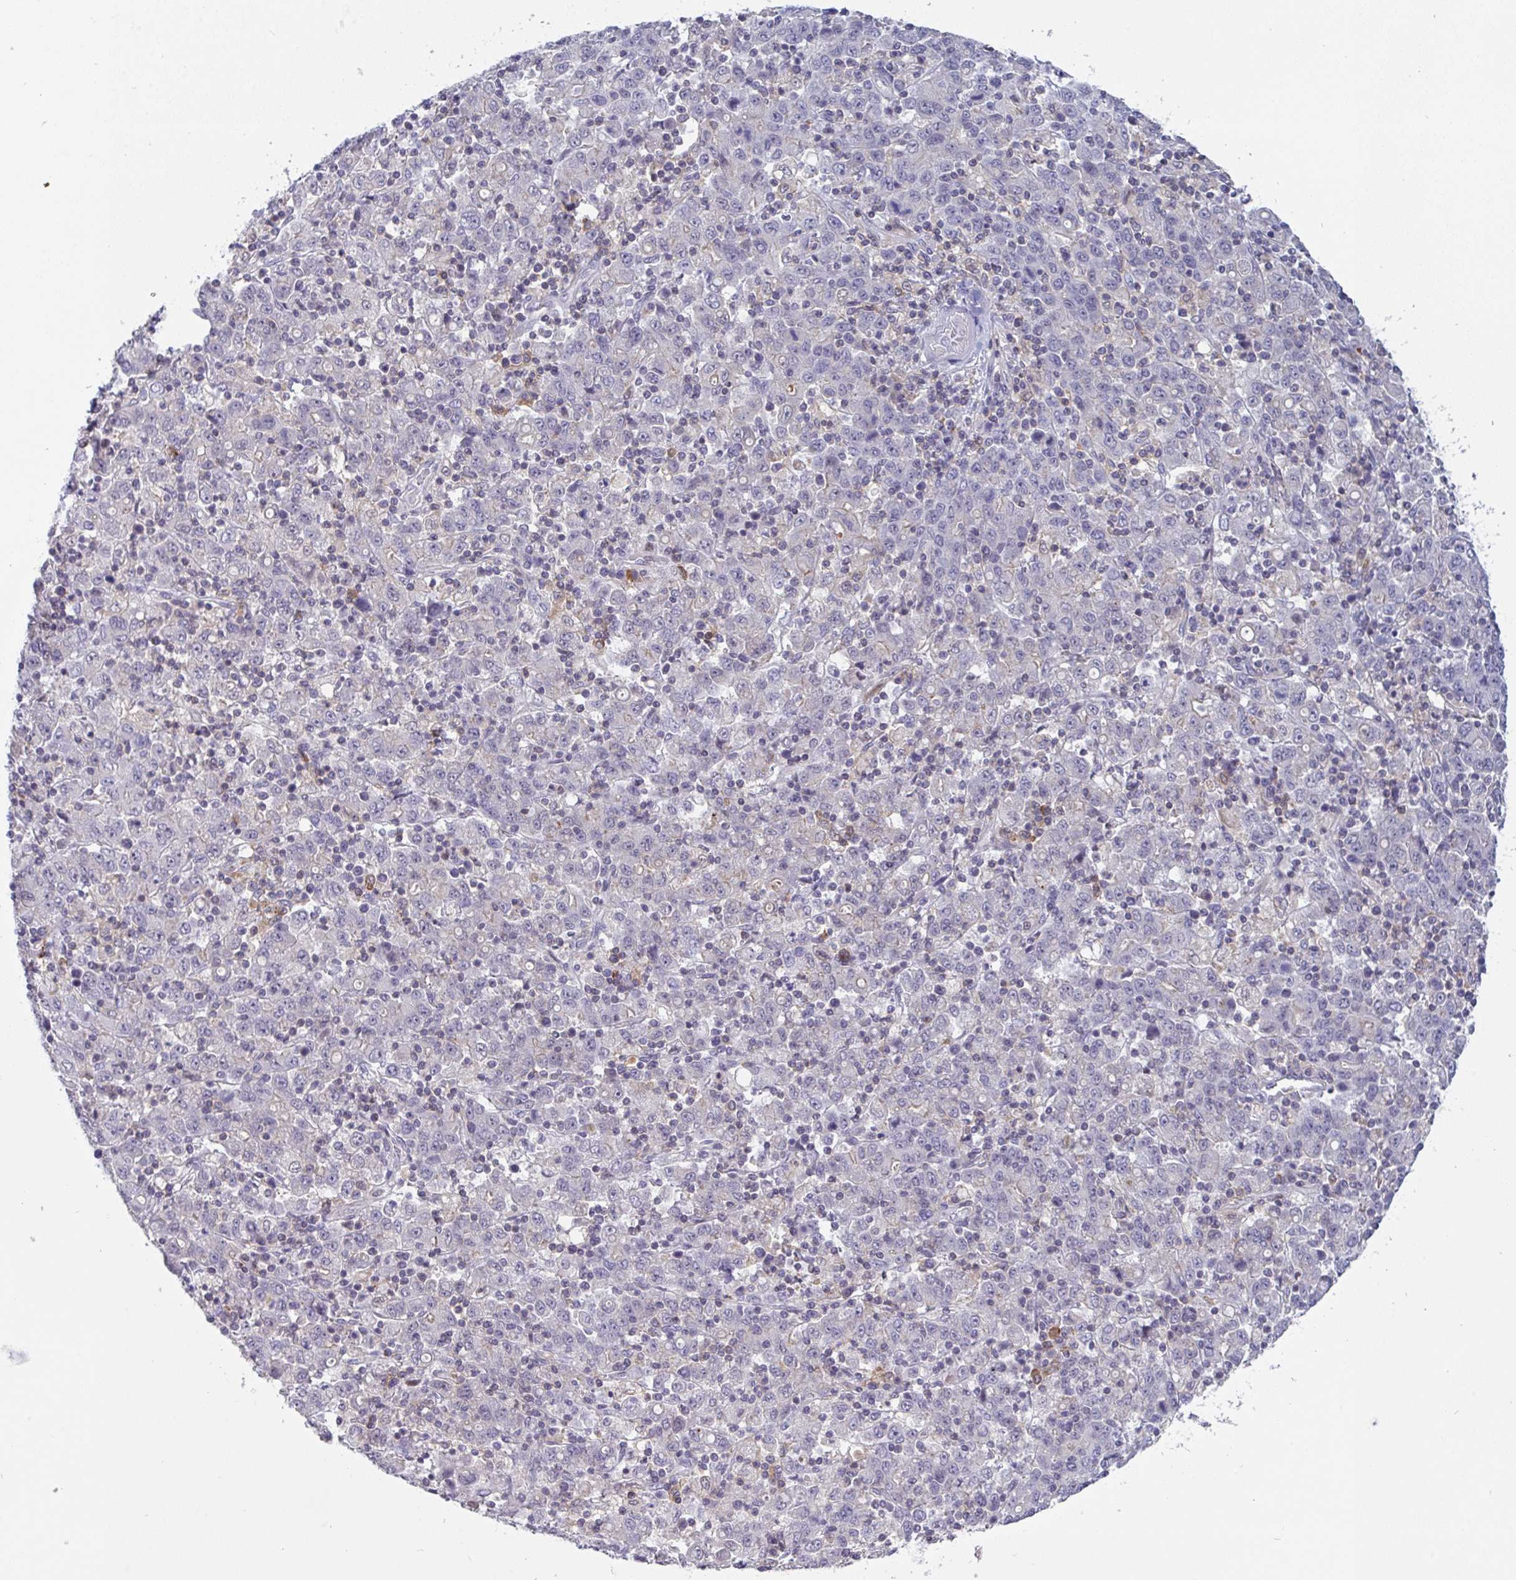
{"staining": {"intensity": "negative", "quantity": "none", "location": "none"}, "tissue": "stomach cancer", "cell_type": "Tumor cells", "image_type": "cancer", "snomed": [{"axis": "morphology", "description": "Adenocarcinoma, NOS"}, {"axis": "topography", "description": "Stomach, upper"}], "caption": "The micrograph reveals no staining of tumor cells in stomach cancer (adenocarcinoma).", "gene": "DISP2", "patient": {"sex": "male", "age": 69}}